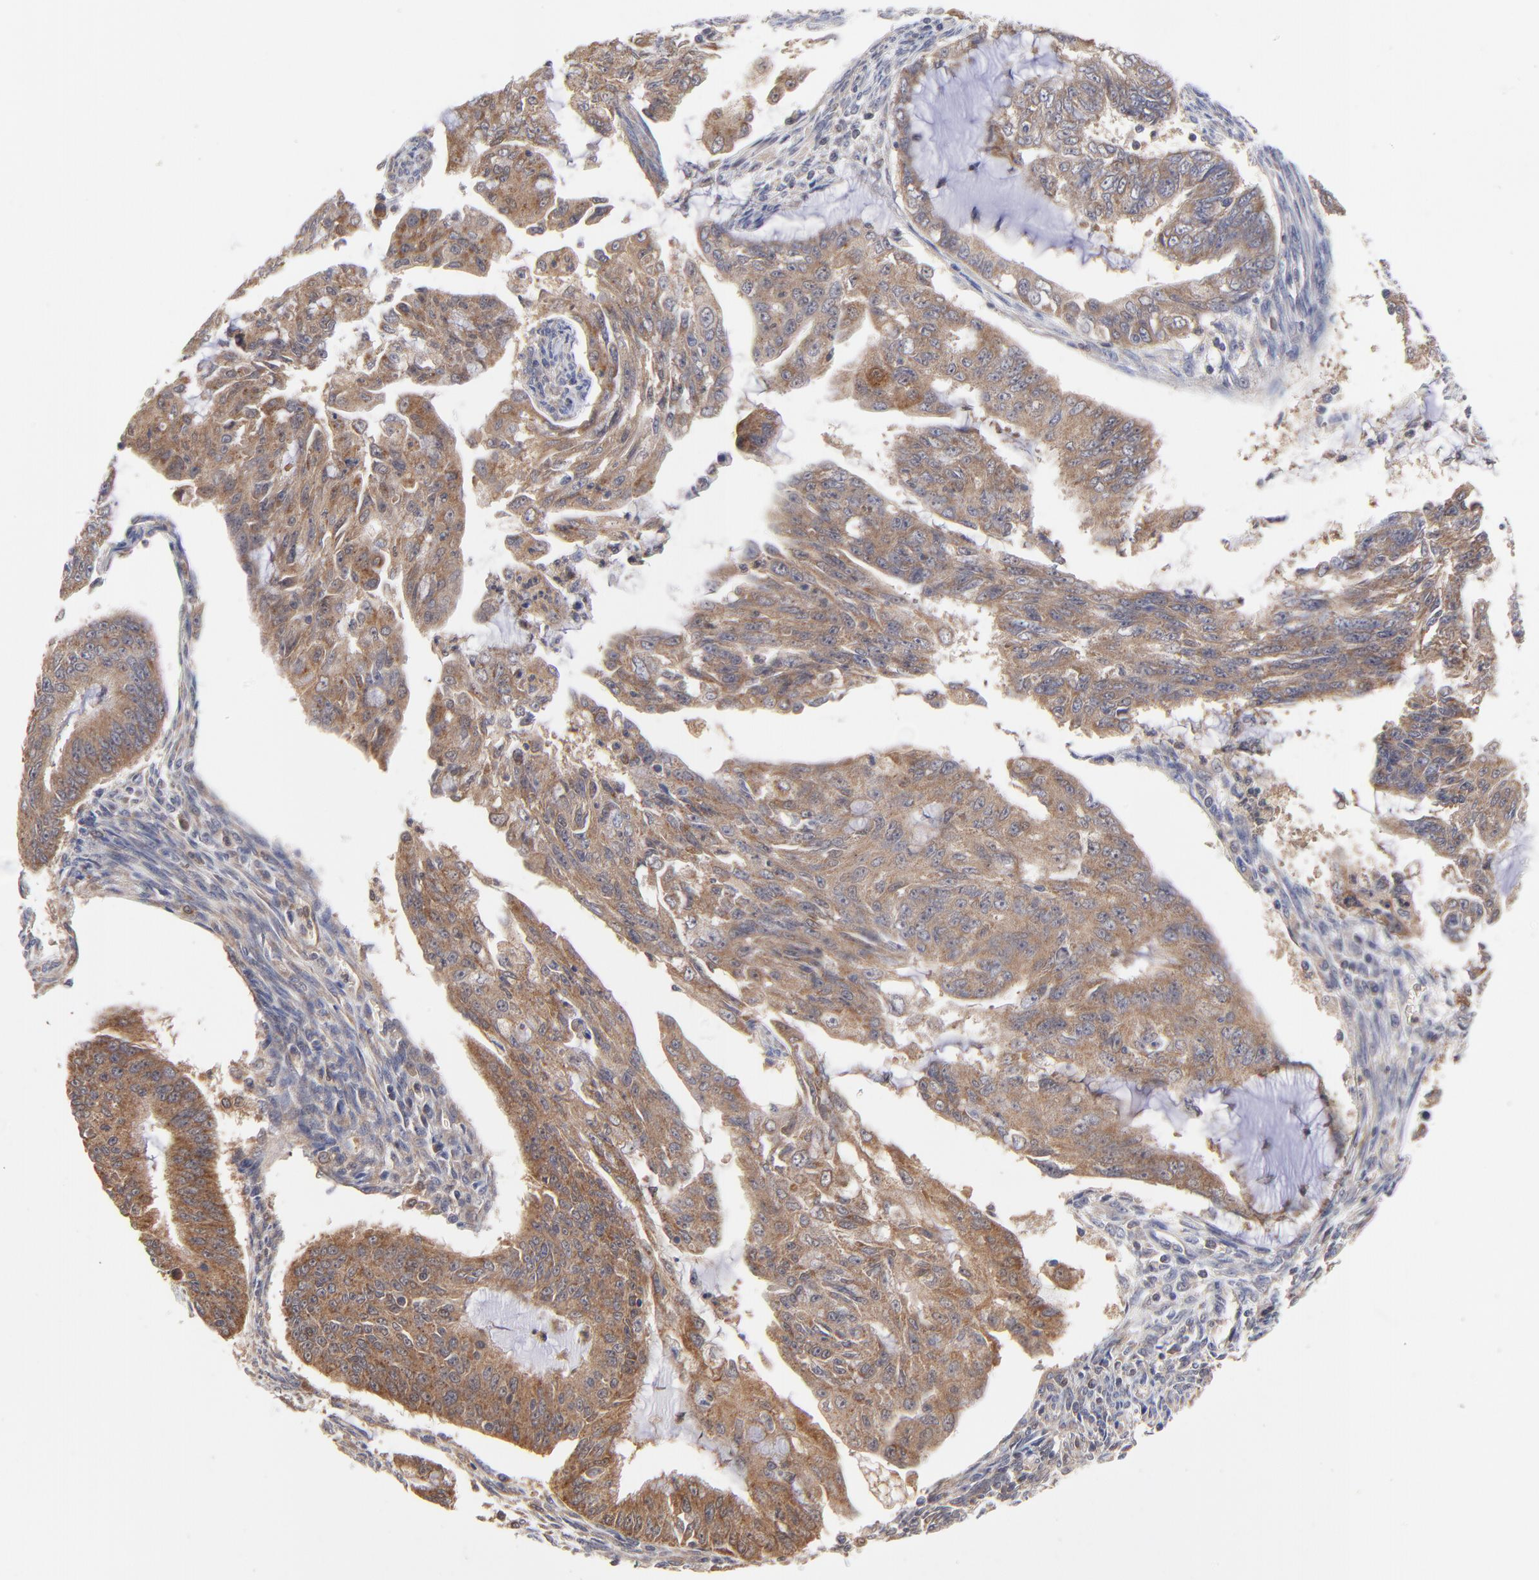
{"staining": {"intensity": "moderate", "quantity": ">75%", "location": "cytoplasmic/membranous"}, "tissue": "endometrial cancer", "cell_type": "Tumor cells", "image_type": "cancer", "snomed": [{"axis": "morphology", "description": "Adenocarcinoma, NOS"}, {"axis": "topography", "description": "Endometrium"}], "caption": "This is an image of IHC staining of endometrial cancer (adenocarcinoma), which shows moderate expression in the cytoplasmic/membranous of tumor cells.", "gene": "PCMT1", "patient": {"sex": "female", "age": 75}}